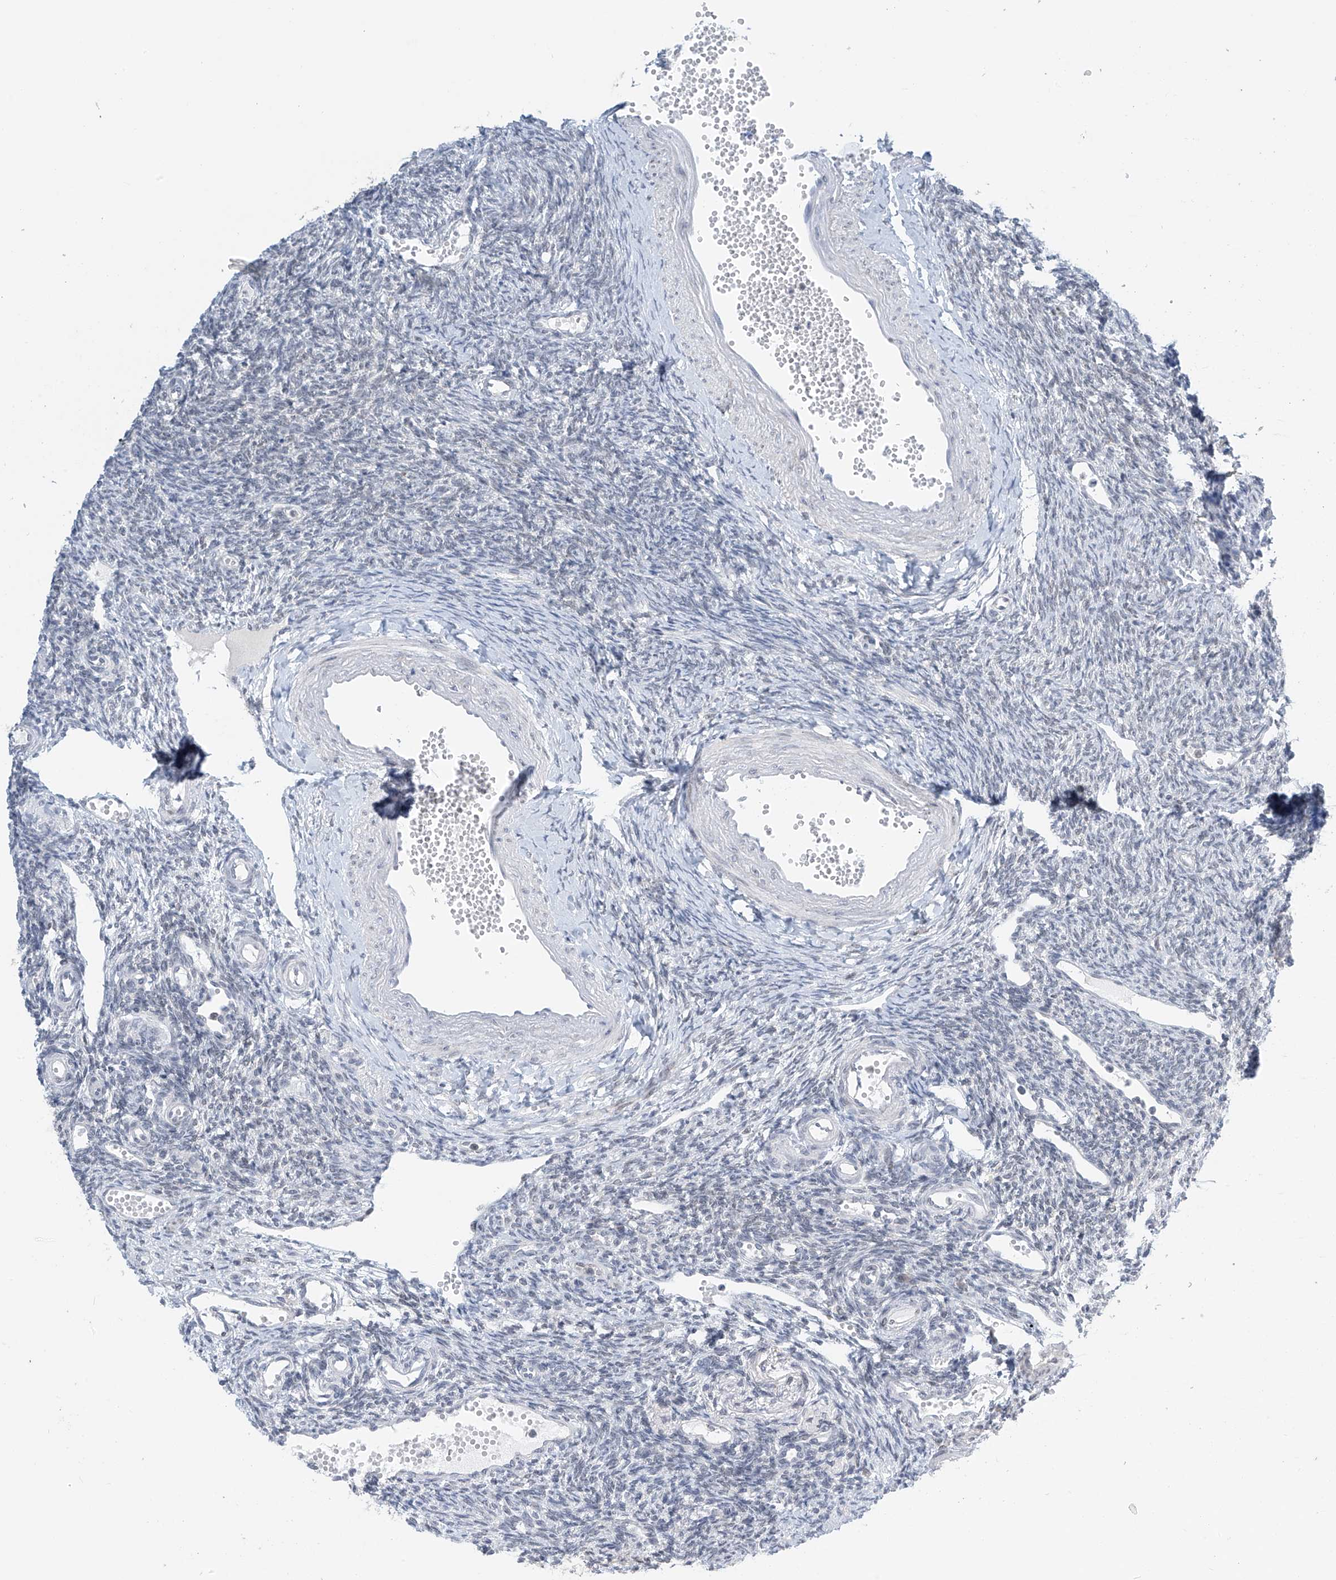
{"staining": {"intensity": "moderate", "quantity": ">75%", "location": "cytoplasmic/membranous"}, "tissue": "ovary", "cell_type": "Follicle cells", "image_type": "normal", "snomed": [{"axis": "morphology", "description": "Normal tissue, NOS"}, {"axis": "morphology", "description": "Cyst, NOS"}, {"axis": "topography", "description": "Ovary"}], "caption": "A brown stain labels moderate cytoplasmic/membranous staining of a protein in follicle cells of unremarkable human ovary.", "gene": "APLF", "patient": {"sex": "female", "age": 33}}